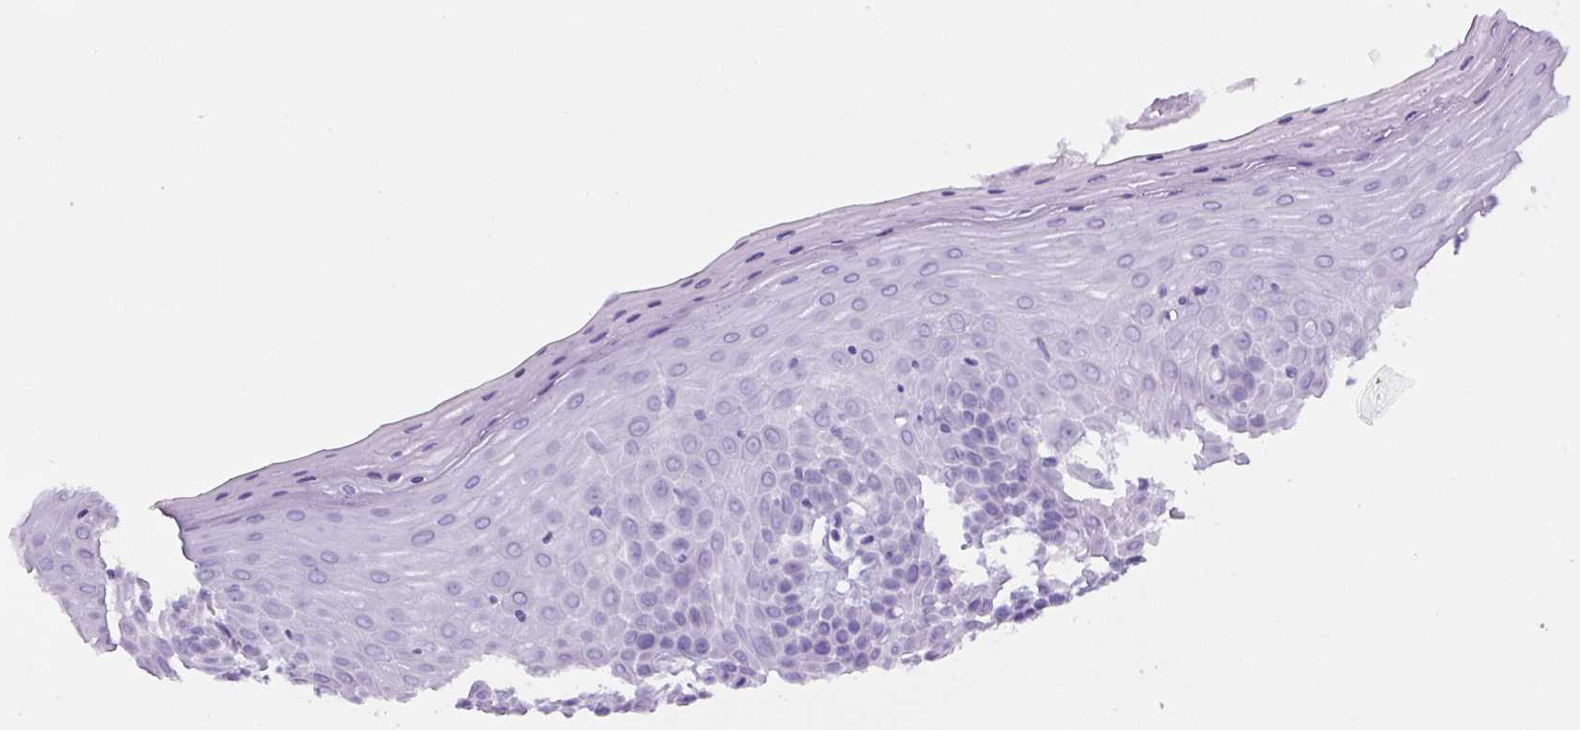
{"staining": {"intensity": "negative", "quantity": "none", "location": "none"}, "tissue": "cervix", "cell_type": "Glandular cells", "image_type": "normal", "snomed": [{"axis": "morphology", "description": "Normal tissue, NOS"}, {"axis": "topography", "description": "Cervix"}], "caption": "This is a micrograph of immunohistochemistry (IHC) staining of benign cervix, which shows no expression in glandular cells.", "gene": "TMEM151B", "patient": {"sex": "female", "age": 36}}